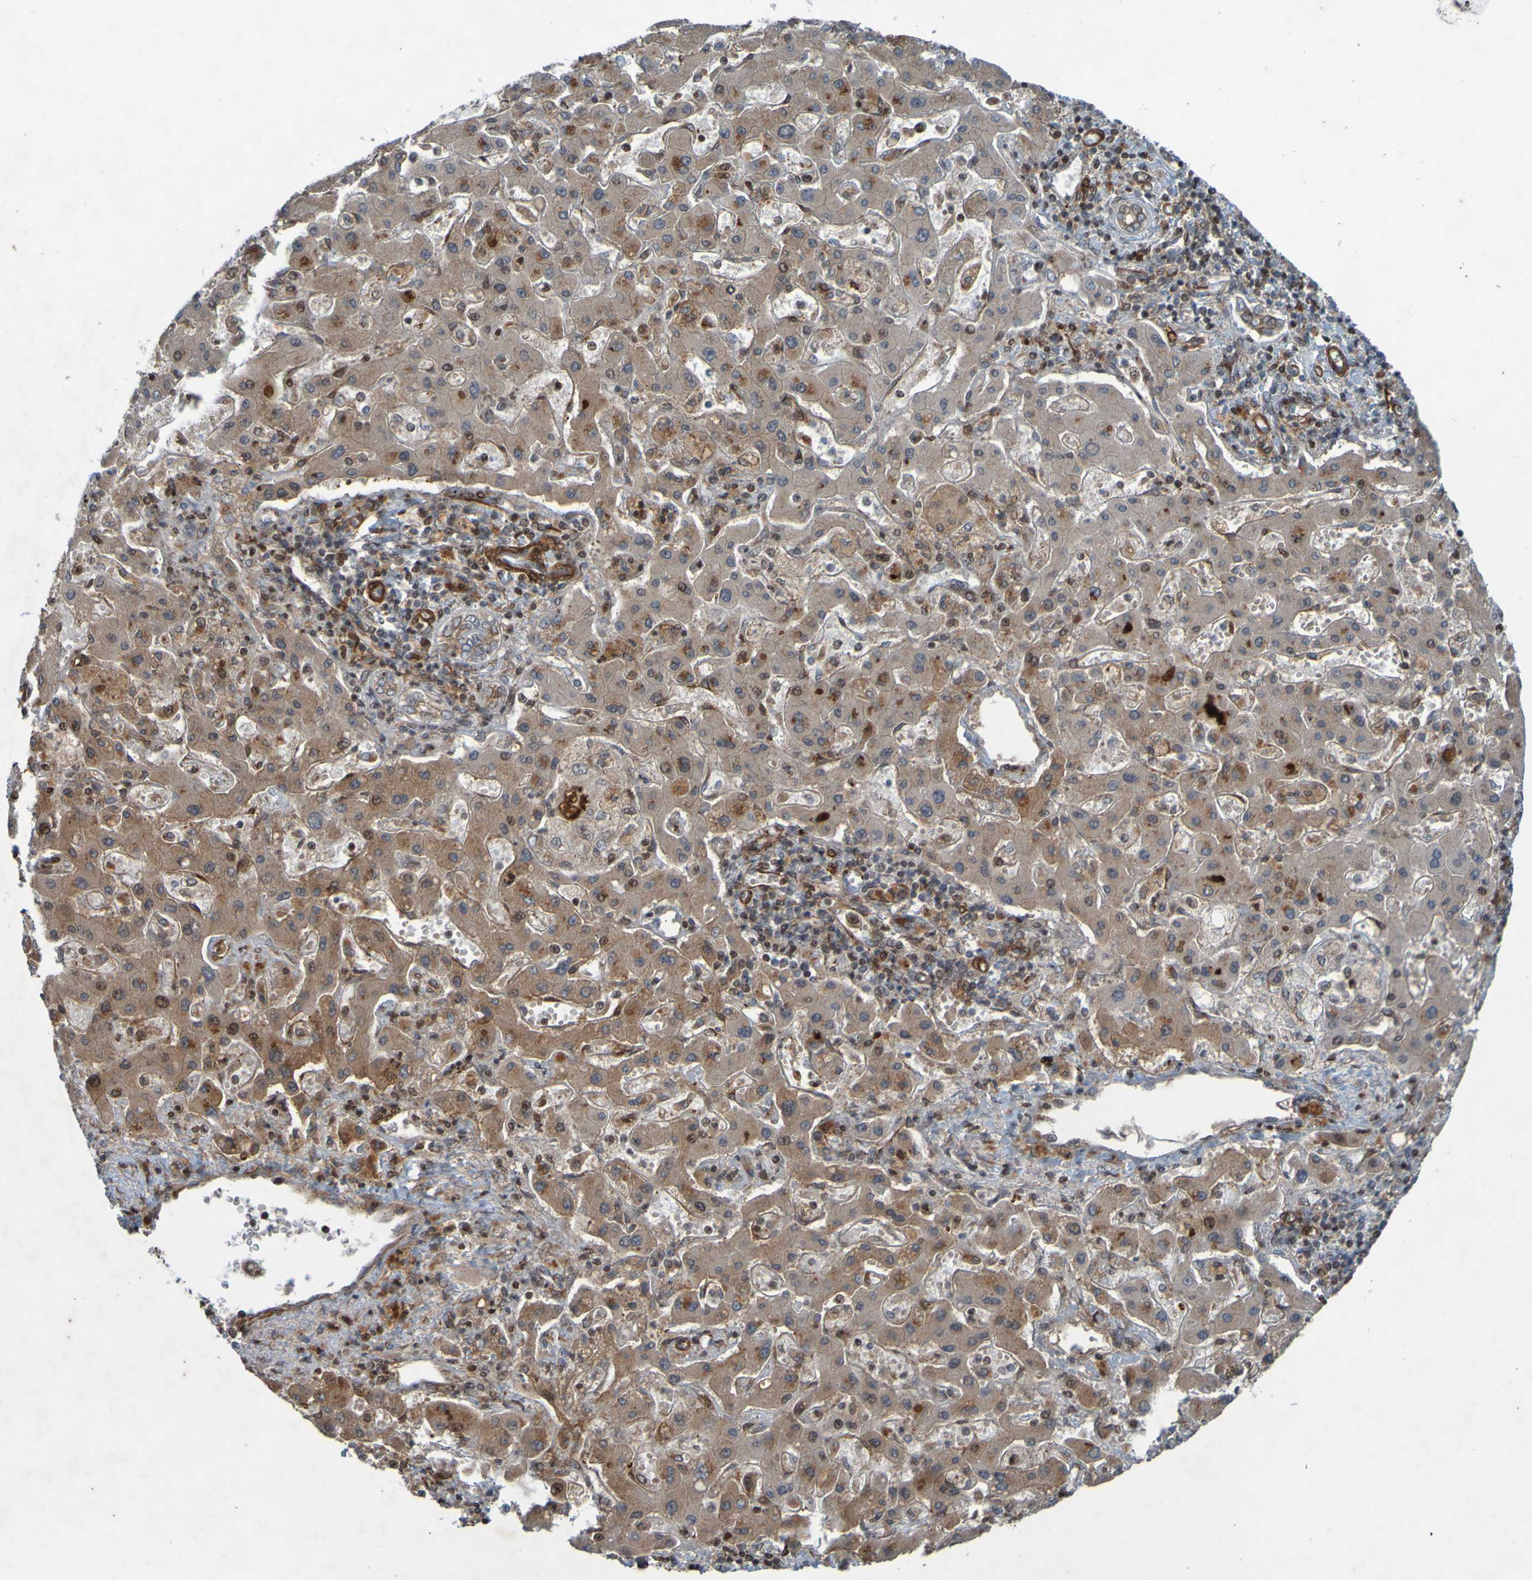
{"staining": {"intensity": "weak", "quantity": ">75%", "location": "cytoplasmic/membranous"}, "tissue": "liver cancer", "cell_type": "Tumor cells", "image_type": "cancer", "snomed": [{"axis": "morphology", "description": "Cholangiocarcinoma"}, {"axis": "topography", "description": "Liver"}], "caption": "IHC (DAB) staining of liver cholangiocarcinoma reveals weak cytoplasmic/membranous protein positivity in approximately >75% of tumor cells.", "gene": "GUCY1A1", "patient": {"sex": "male", "age": 50}}